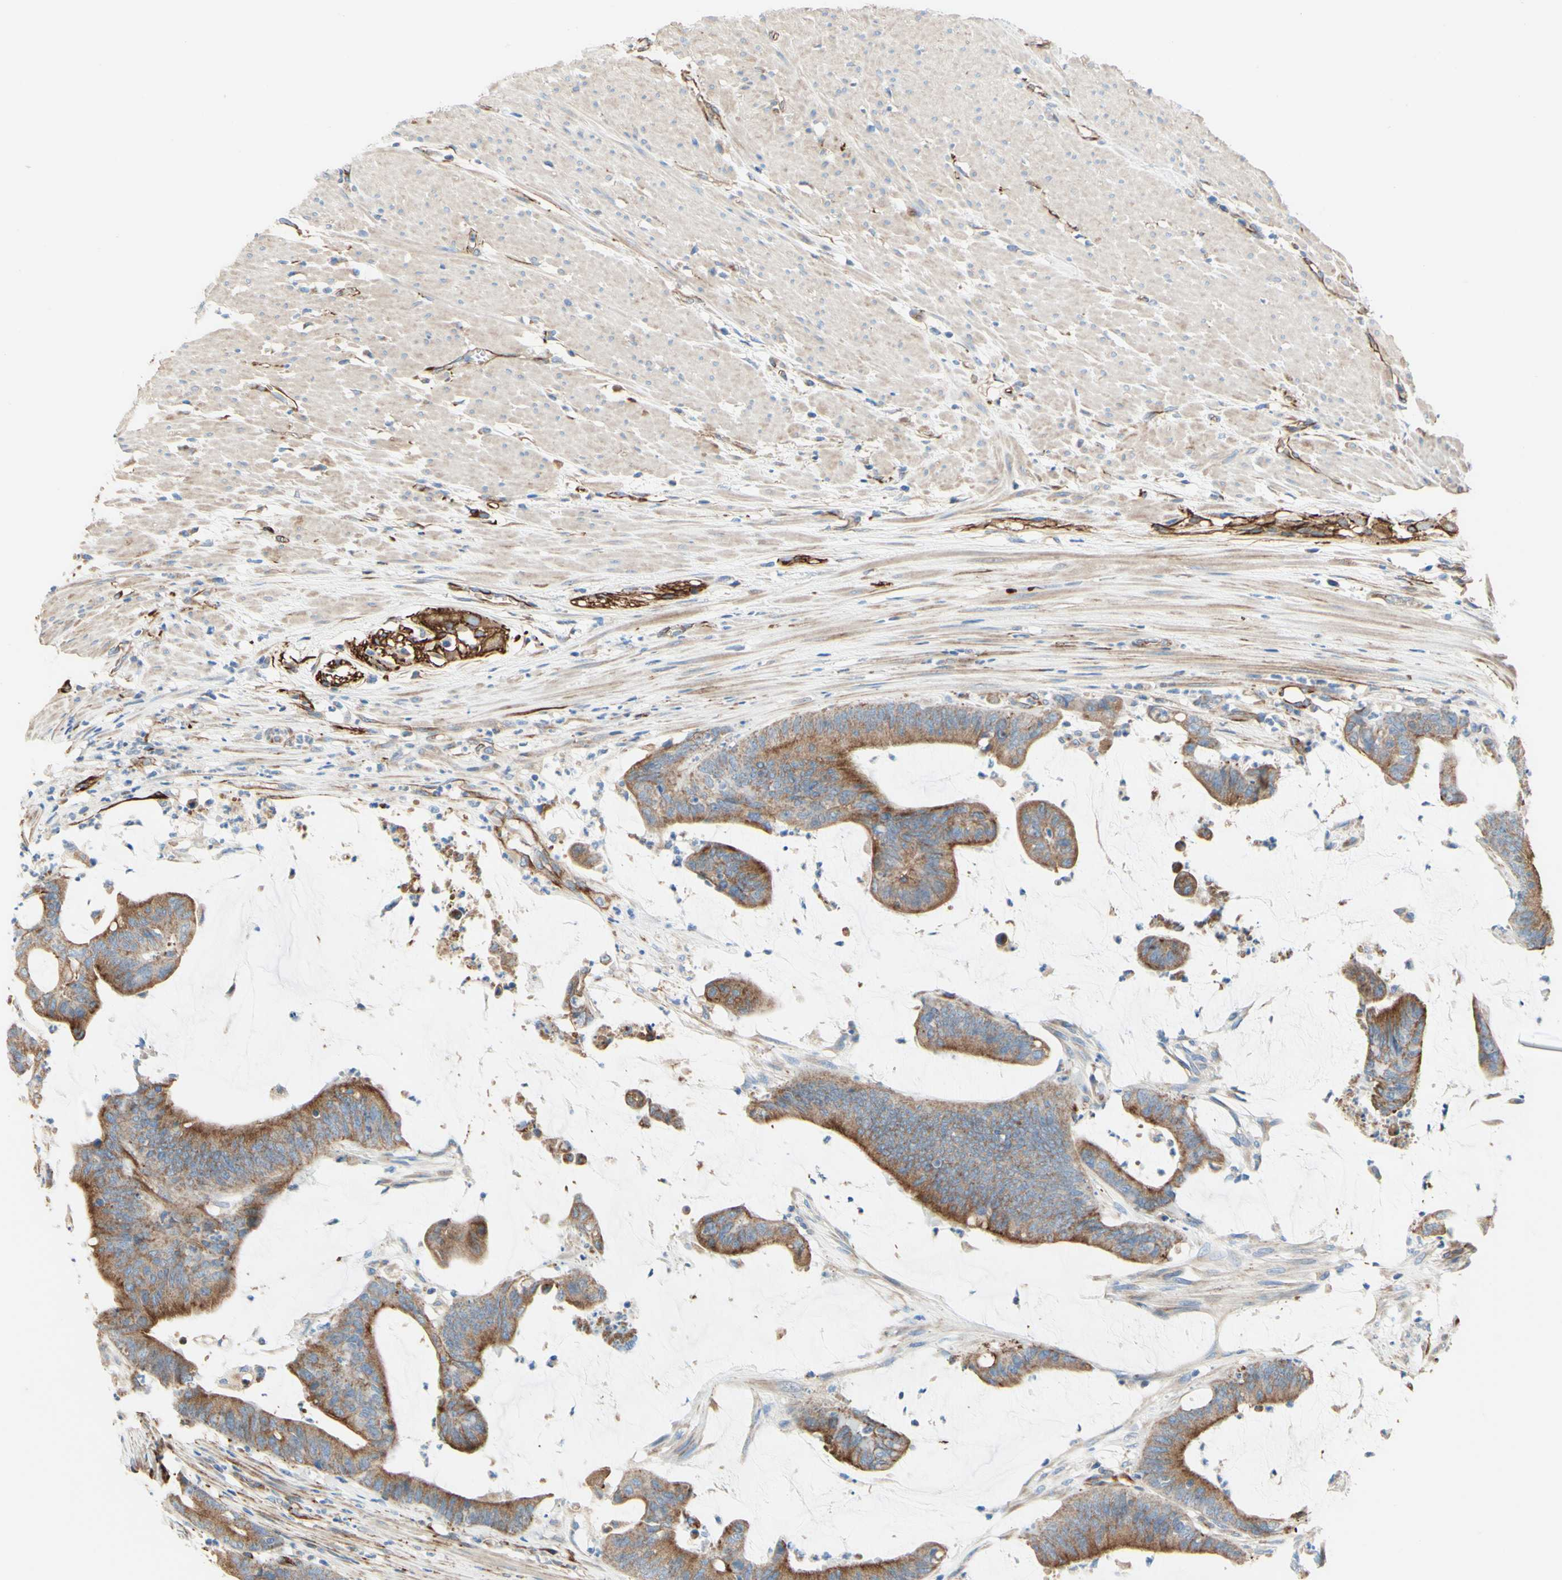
{"staining": {"intensity": "moderate", "quantity": ">75%", "location": "cytoplasmic/membranous"}, "tissue": "colorectal cancer", "cell_type": "Tumor cells", "image_type": "cancer", "snomed": [{"axis": "morphology", "description": "Adenocarcinoma, NOS"}, {"axis": "topography", "description": "Rectum"}], "caption": "IHC staining of adenocarcinoma (colorectal), which reveals medium levels of moderate cytoplasmic/membranous expression in approximately >75% of tumor cells indicating moderate cytoplasmic/membranous protein expression. The staining was performed using DAB (brown) for protein detection and nuclei were counterstained in hematoxylin (blue).", "gene": "ENDOD1", "patient": {"sex": "female", "age": 66}}